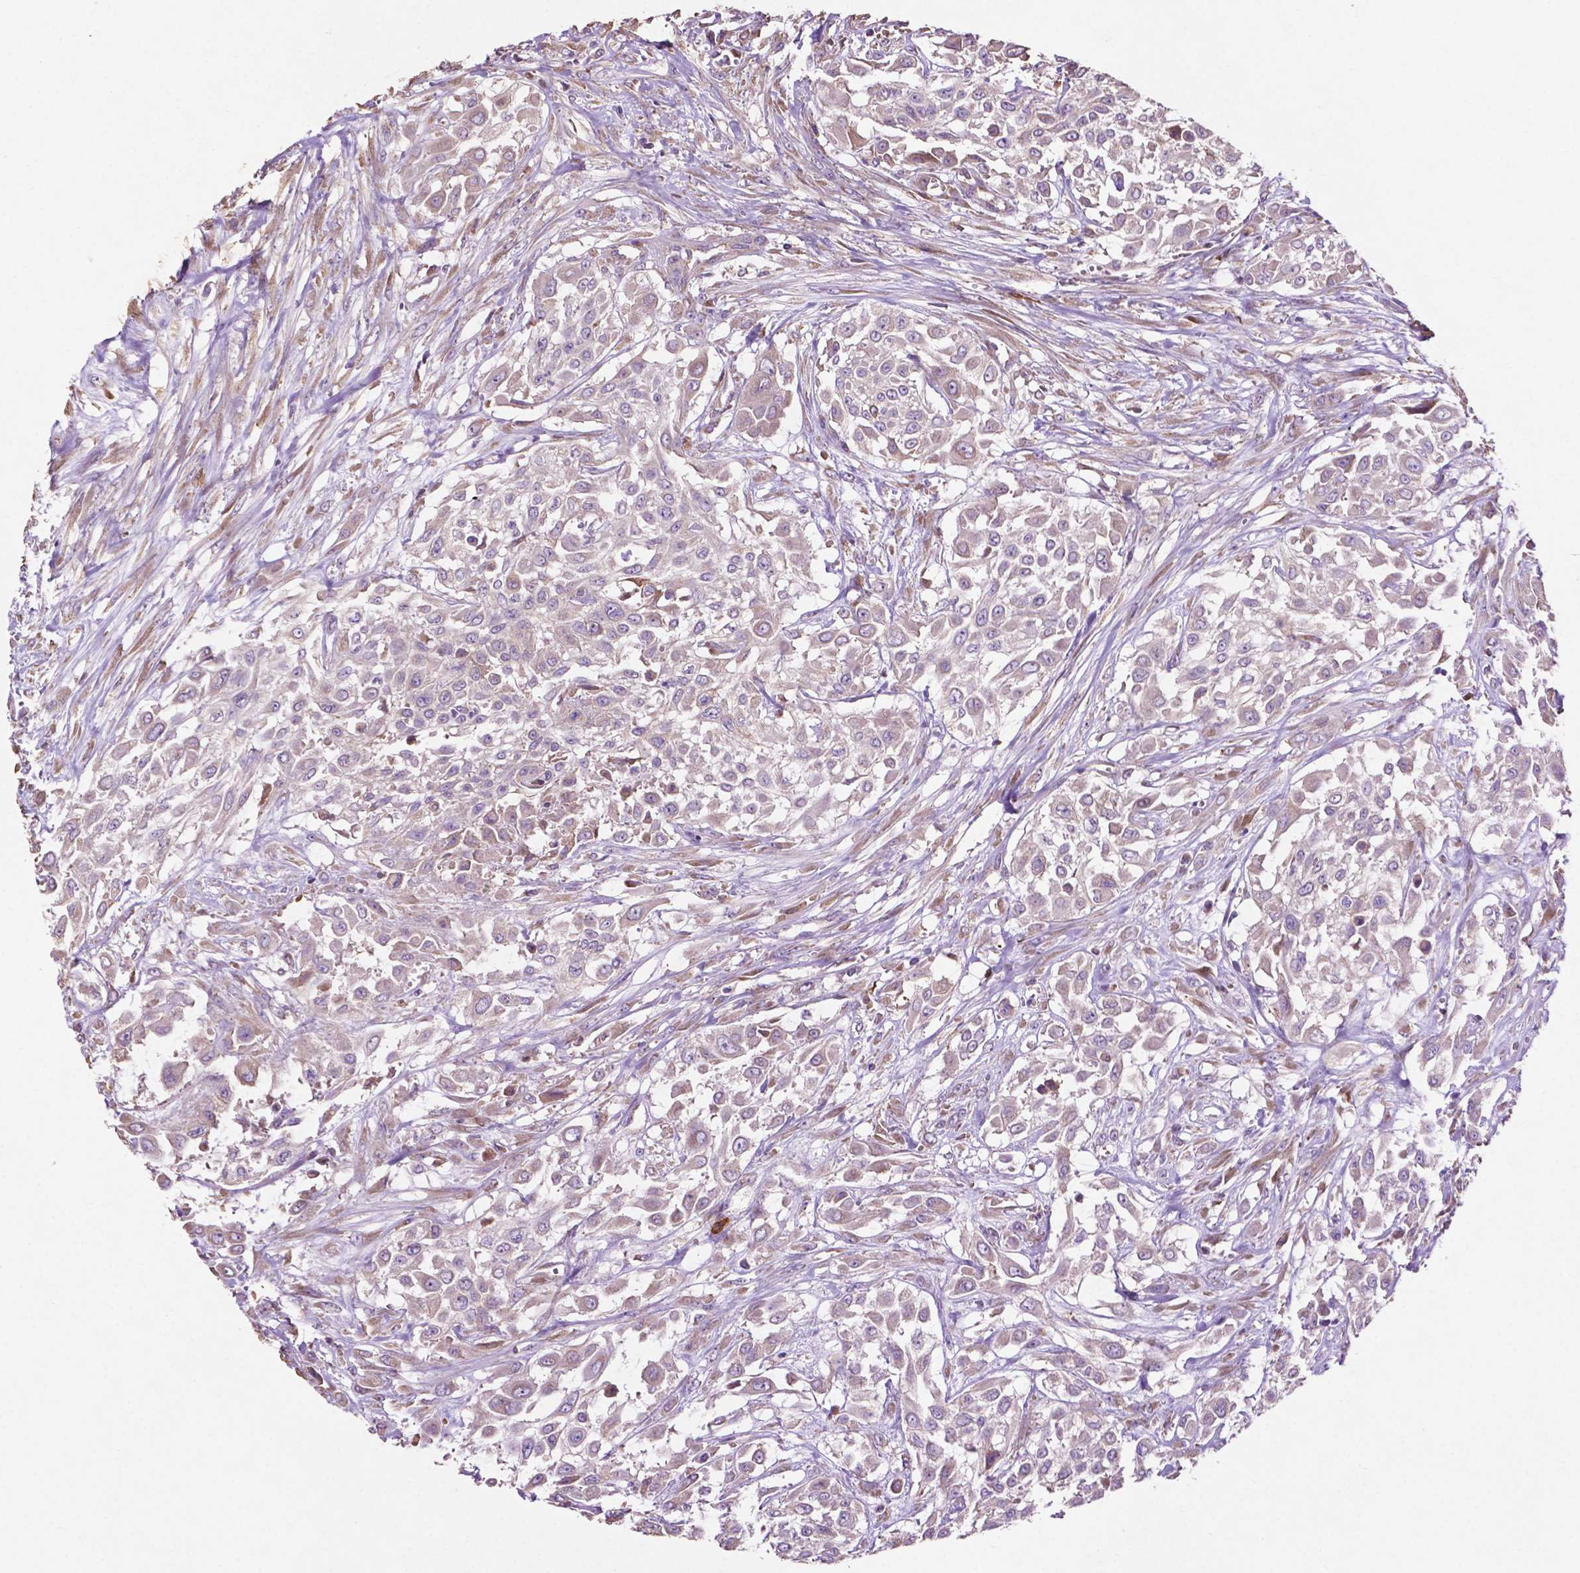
{"staining": {"intensity": "negative", "quantity": "none", "location": "none"}, "tissue": "urothelial cancer", "cell_type": "Tumor cells", "image_type": "cancer", "snomed": [{"axis": "morphology", "description": "Urothelial carcinoma, High grade"}, {"axis": "topography", "description": "Urinary bladder"}], "caption": "This histopathology image is of high-grade urothelial carcinoma stained with IHC to label a protein in brown with the nuclei are counter-stained blue. There is no expression in tumor cells. (DAB (3,3'-diaminobenzidine) IHC with hematoxylin counter stain).", "gene": "MBTPS1", "patient": {"sex": "male", "age": 57}}